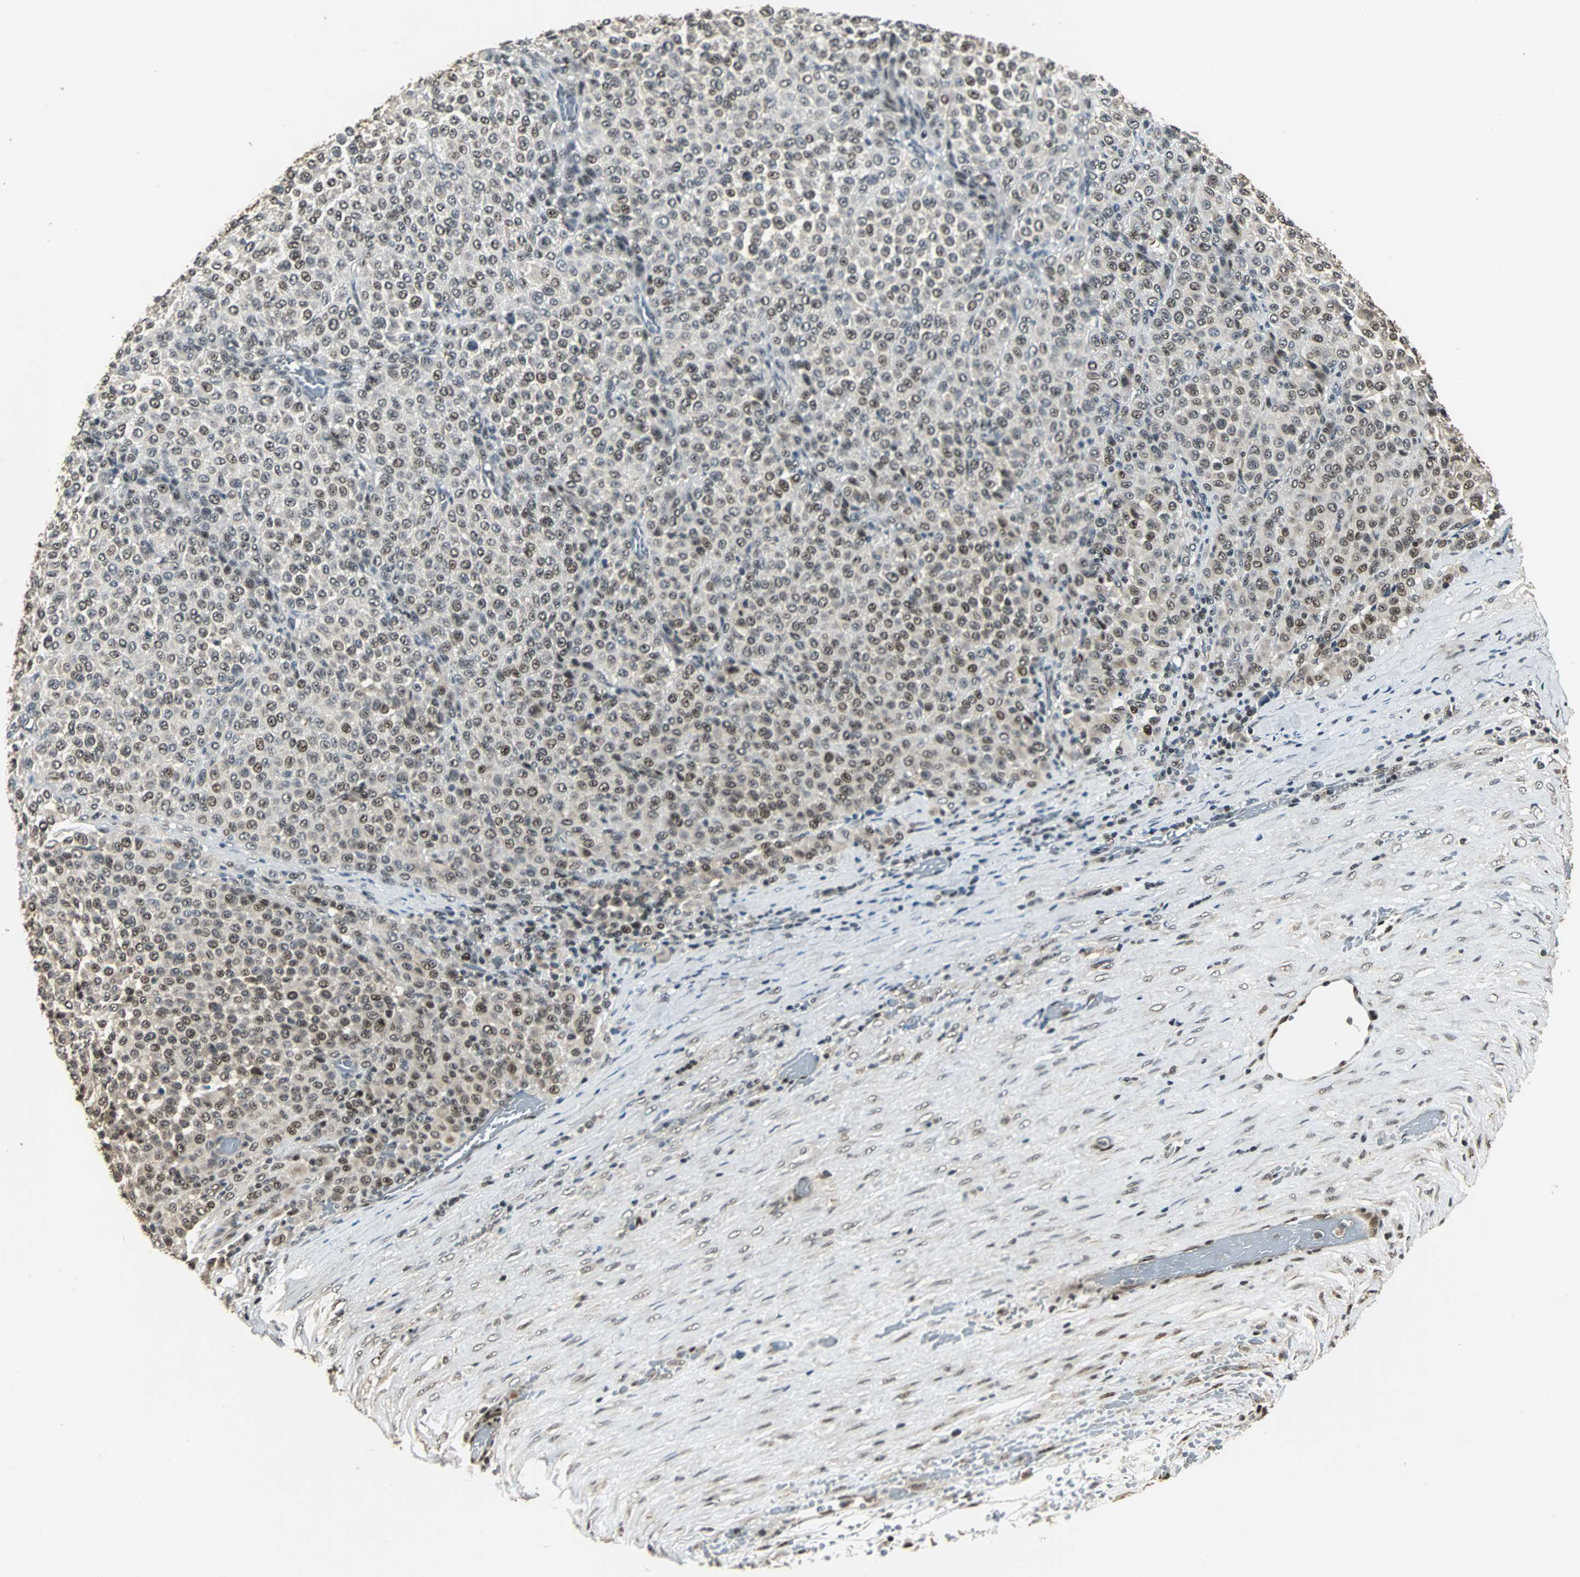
{"staining": {"intensity": "moderate", "quantity": "25%-75%", "location": "nuclear"}, "tissue": "melanoma", "cell_type": "Tumor cells", "image_type": "cancer", "snomed": [{"axis": "morphology", "description": "Malignant melanoma, Metastatic site"}, {"axis": "topography", "description": "Pancreas"}], "caption": "DAB immunohistochemical staining of human malignant melanoma (metastatic site) shows moderate nuclear protein staining in about 25%-75% of tumor cells. Using DAB (brown) and hematoxylin (blue) stains, captured at high magnification using brightfield microscopy.", "gene": "MED4", "patient": {"sex": "female", "age": 30}}